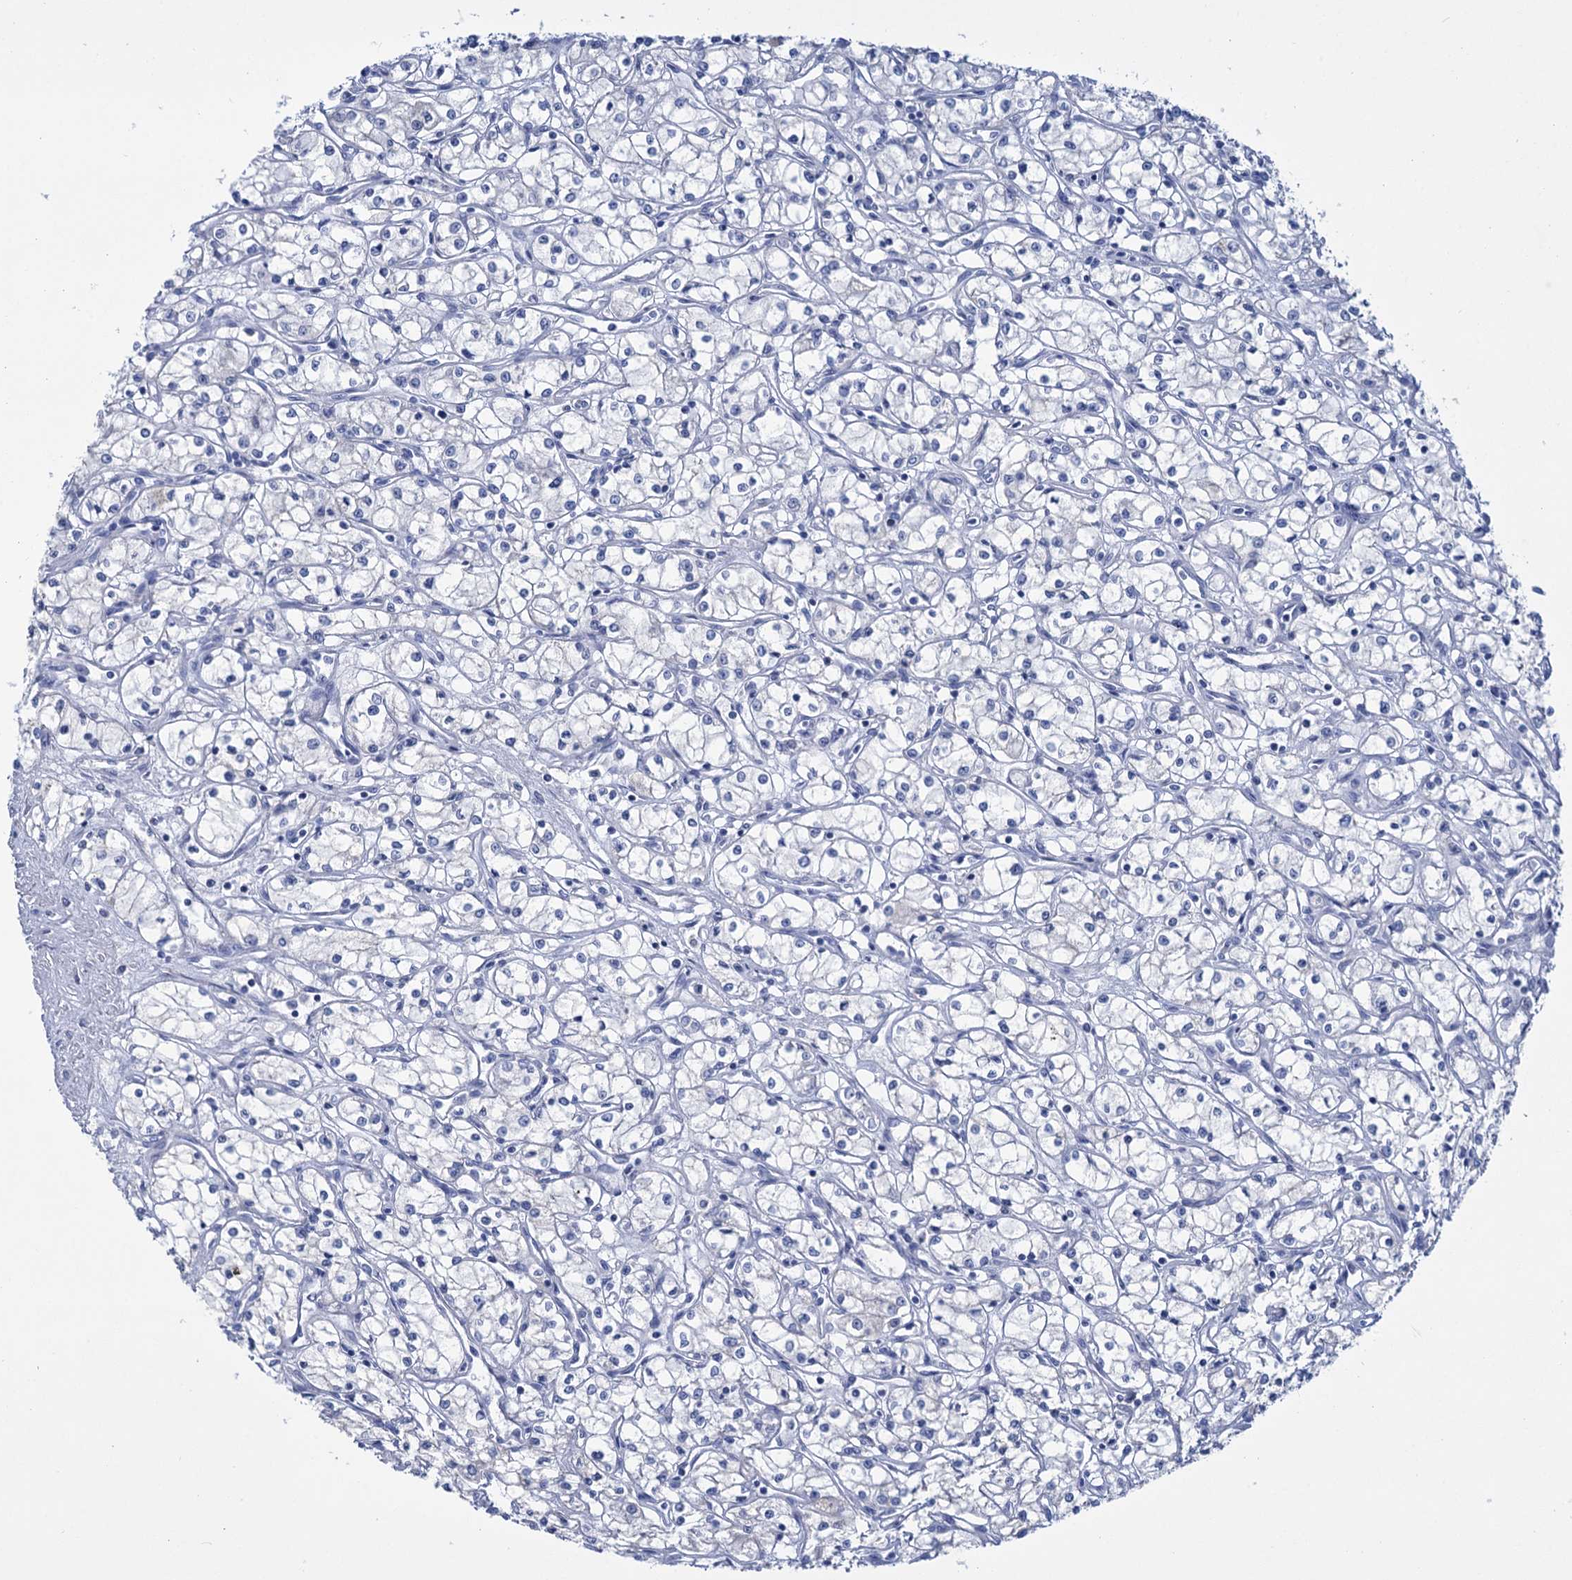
{"staining": {"intensity": "negative", "quantity": "none", "location": "none"}, "tissue": "renal cancer", "cell_type": "Tumor cells", "image_type": "cancer", "snomed": [{"axis": "morphology", "description": "Adenocarcinoma, NOS"}, {"axis": "topography", "description": "Kidney"}], "caption": "The photomicrograph reveals no staining of tumor cells in renal adenocarcinoma.", "gene": "FBXW12", "patient": {"sex": "male", "age": 59}}